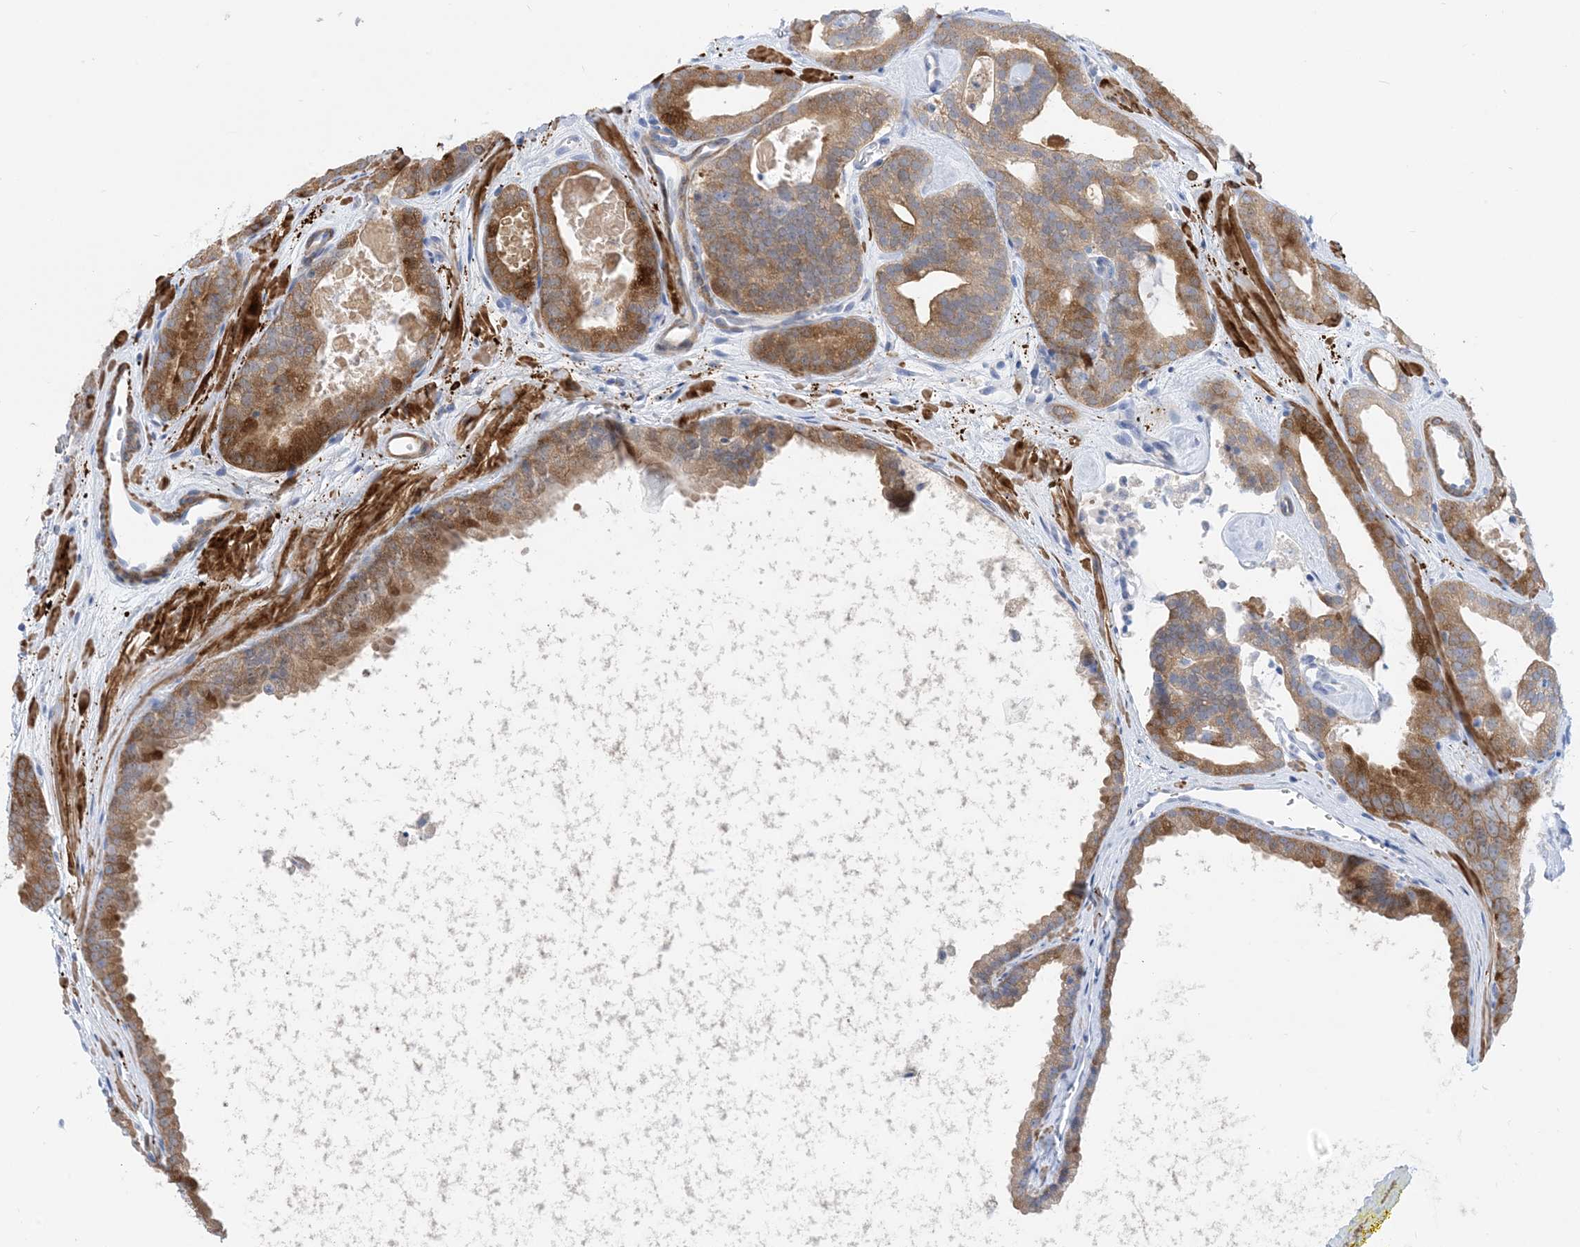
{"staining": {"intensity": "moderate", "quantity": ">75%", "location": "cytoplasmic/membranous"}, "tissue": "prostate cancer", "cell_type": "Tumor cells", "image_type": "cancer", "snomed": [{"axis": "morphology", "description": "Adenocarcinoma, High grade"}, {"axis": "topography", "description": "Prostate"}], "caption": "Protein expression analysis of prostate cancer (adenocarcinoma (high-grade)) shows moderate cytoplasmic/membranous expression in approximately >75% of tumor cells.", "gene": "MARS2", "patient": {"sex": "male", "age": 57}}